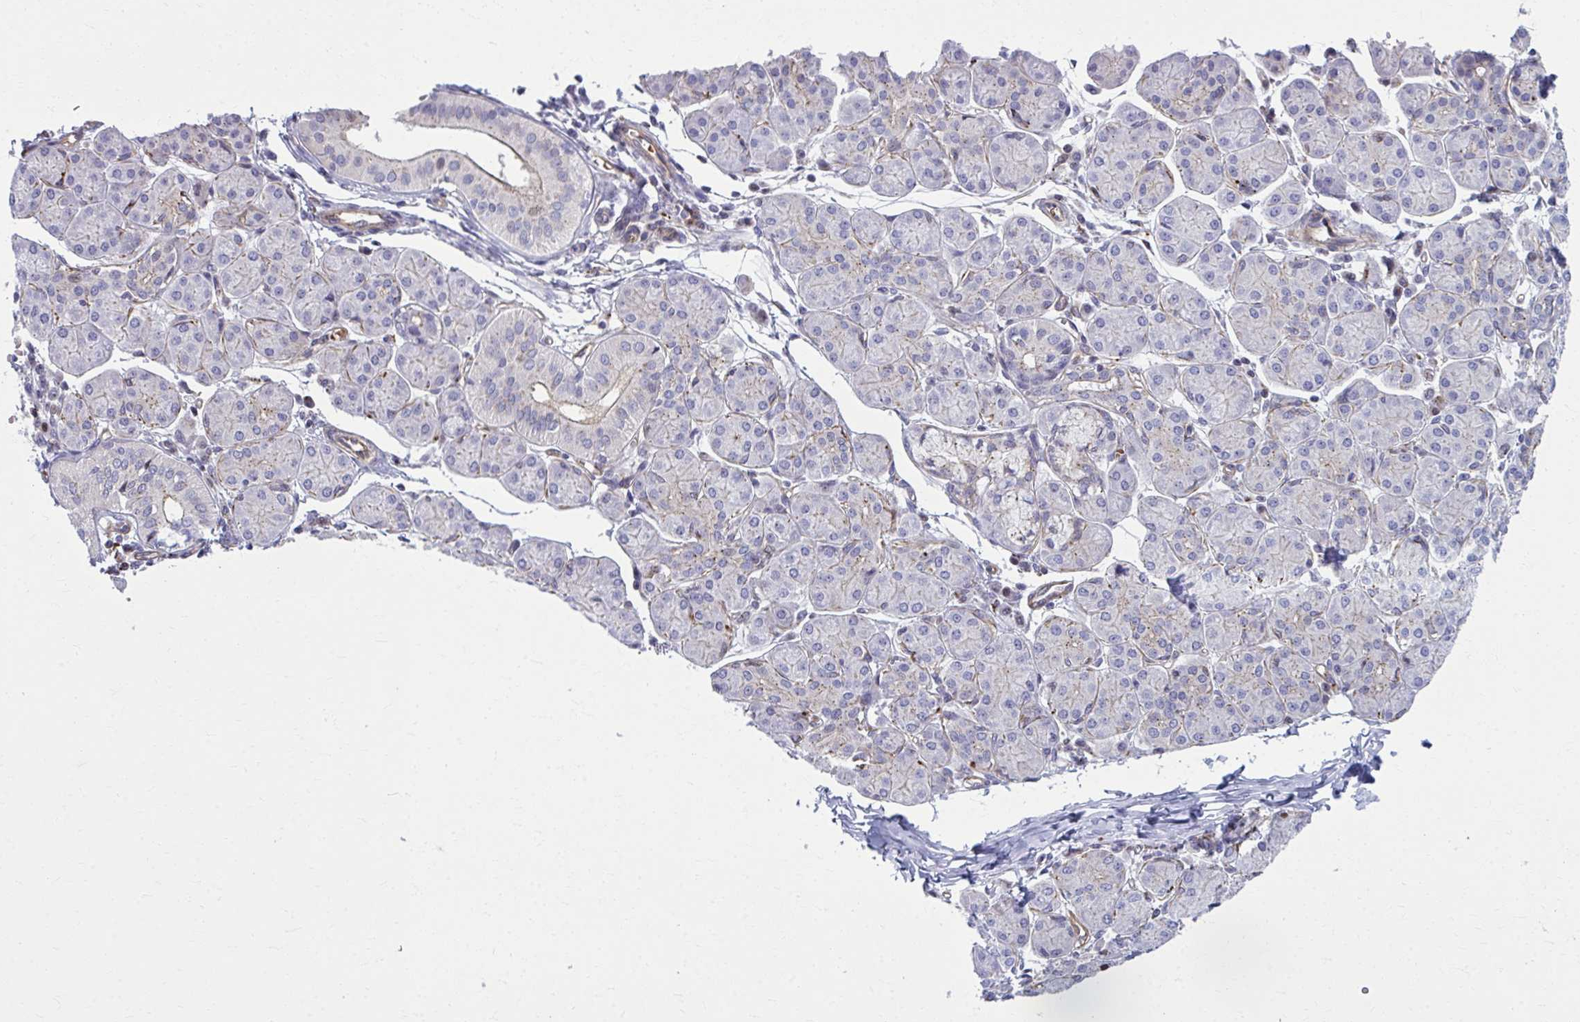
{"staining": {"intensity": "weak", "quantity": "<25%", "location": "cytoplasmic/membranous"}, "tissue": "salivary gland", "cell_type": "Glandular cells", "image_type": "normal", "snomed": [{"axis": "morphology", "description": "Normal tissue, NOS"}, {"axis": "morphology", "description": "Inflammation, NOS"}, {"axis": "topography", "description": "Lymph node"}, {"axis": "topography", "description": "Salivary gland"}], "caption": "IHC image of normal salivary gland stained for a protein (brown), which reveals no positivity in glandular cells. The staining is performed using DAB brown chromogen with nuclei counter-stained in using hematoxylin.", "gene": "LRRC4B", "patient": {"sex": "male", "age": 3}}